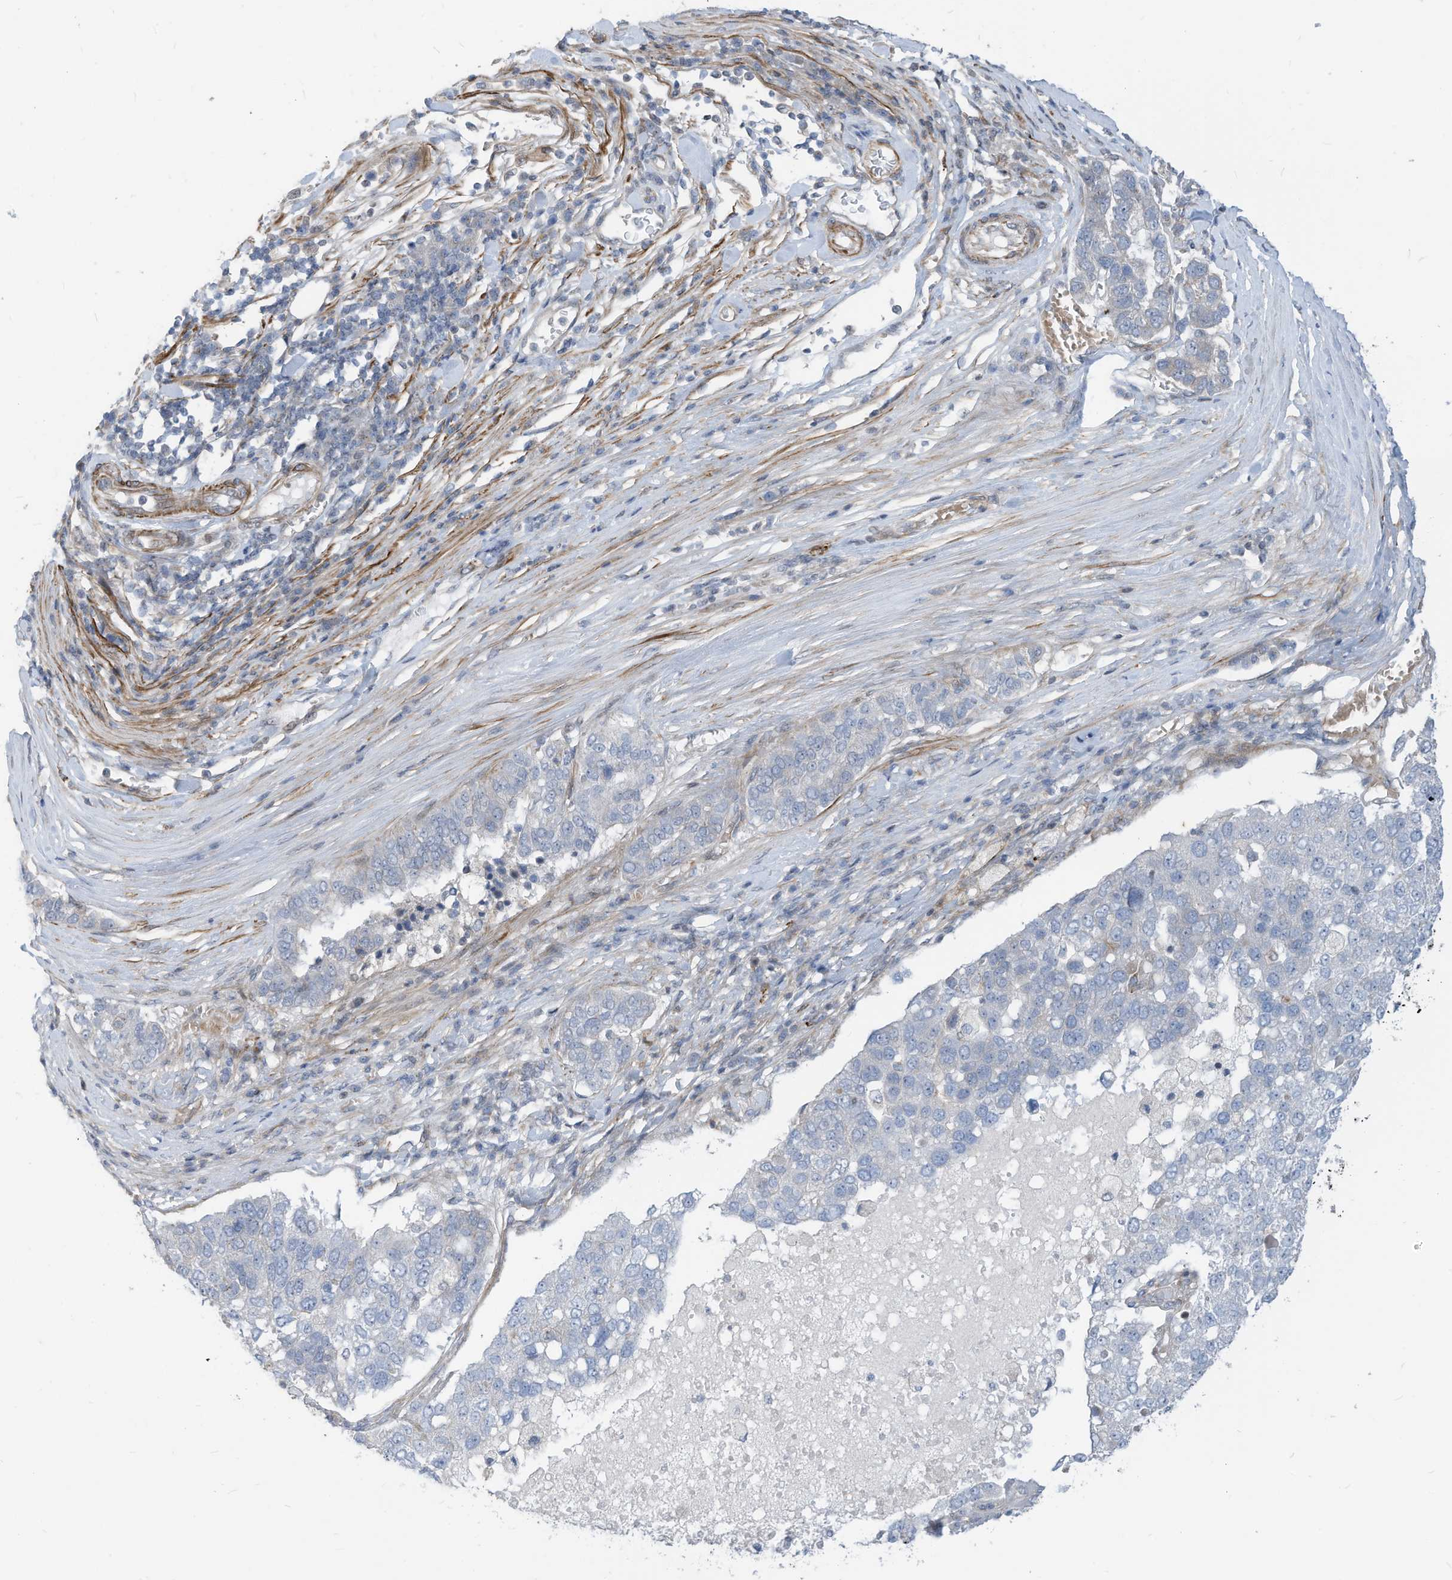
{"staining": {"intensity": "negative", "quantity": "none", "location": "none"}, "tissue": "pancreatic cancer", "cell_type": "Tumor cells", "image_type": "cancer", "snomed": [{"axis": "morphology", "description": "Adenocarcinoma, NOS"}, {"axis": "topography", "description": "Pancreas"}], "caption": "Immunohistochemical staining of human adenocarcinoma (pancreatic) displays no significant positivity in tumor cells. Nuclei are stained in blue.", "gene": "GPATCH3", "patient": {"sex": "female", "age": 61}}